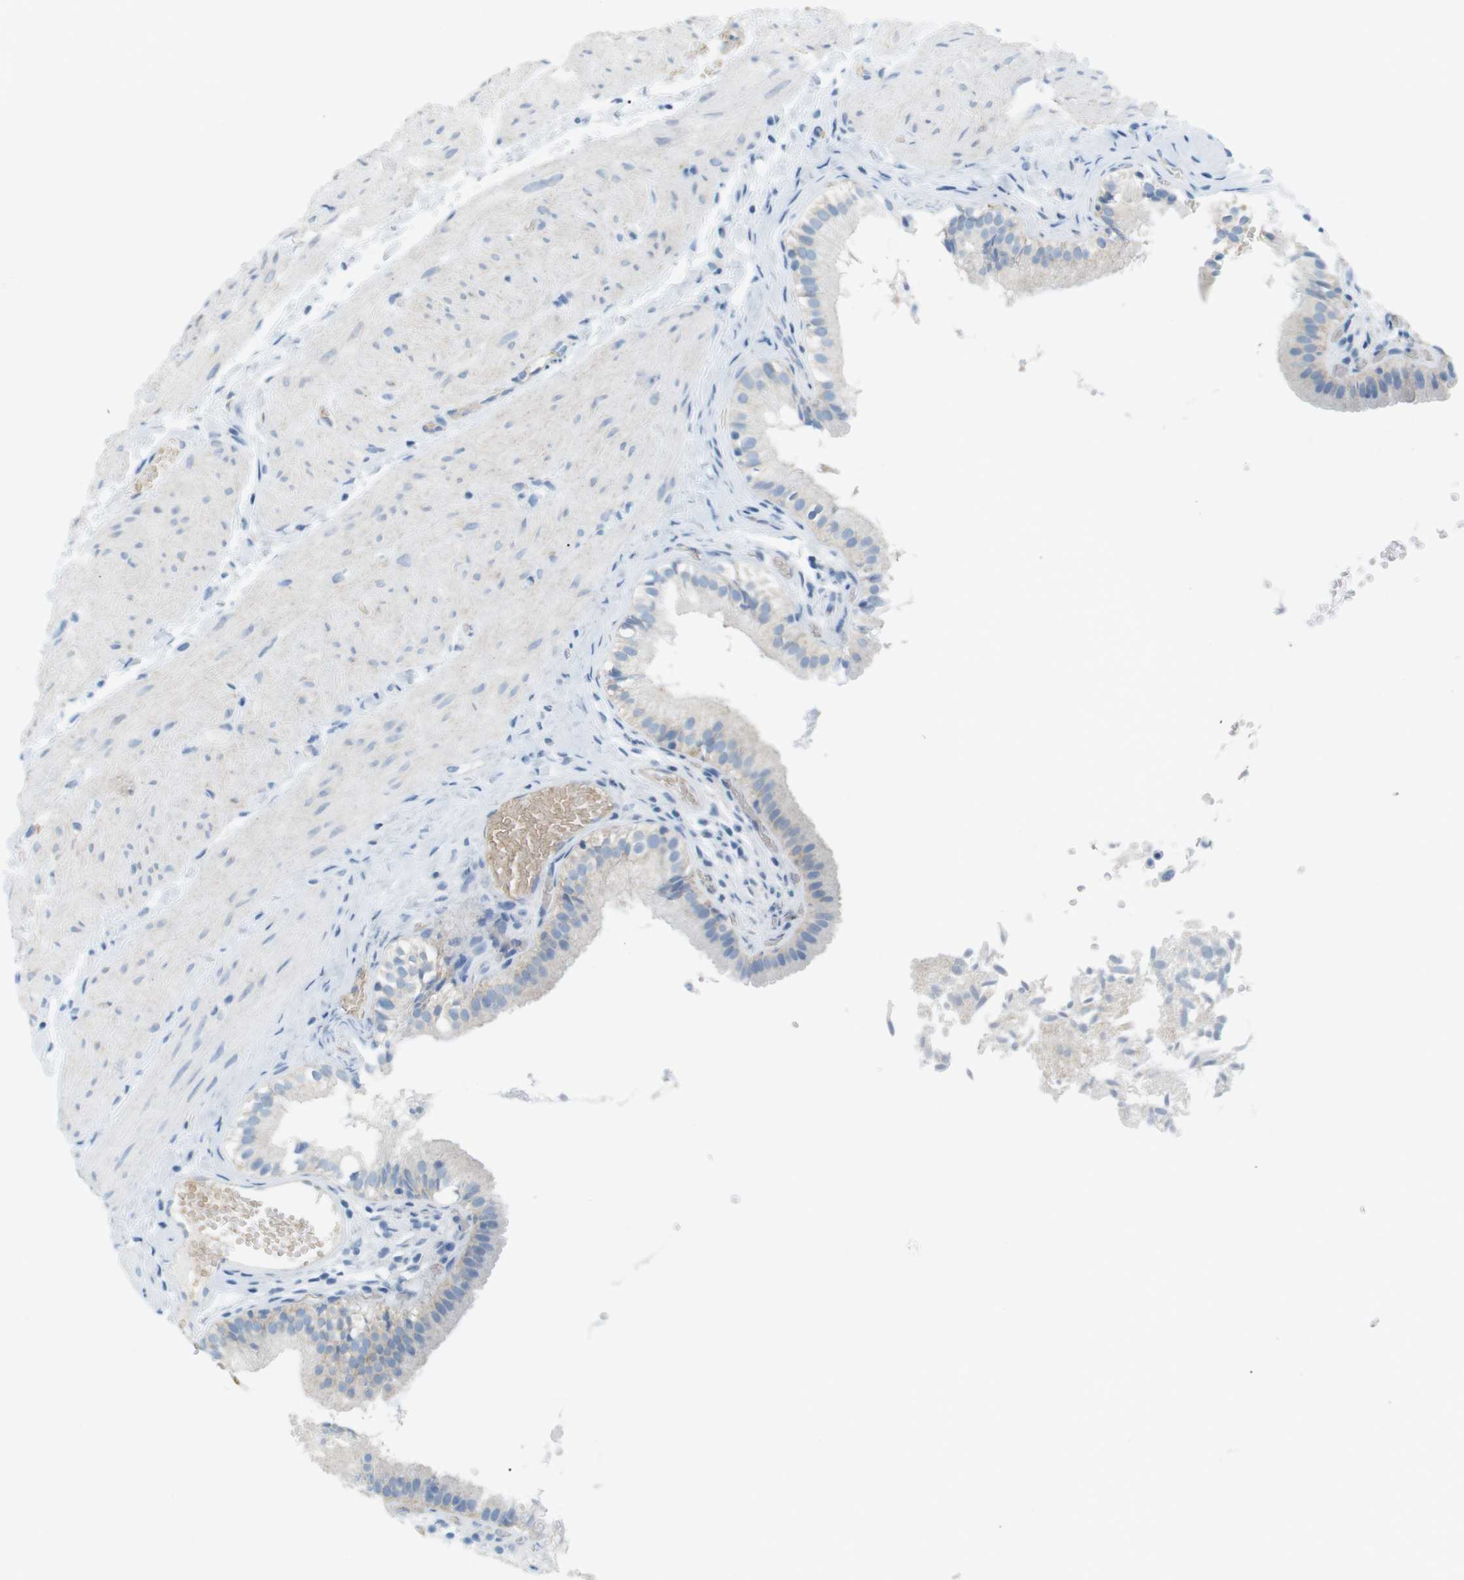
{"staining": {"intensity": "moderate", "quantity": "<25%", "location": "cytoplasmic/membranous"}, "tissue": "gallbladder", "cell_type": "Glandular cells", "image_type": "normal", "snomed": [{"axis": "morphology", "description": "Normal tissue, NOS"}, {"axis": "topography", "description": "Gallbladder"}], "caption": "High-power microscopy captured an immunohistochemistry image of normal gallbladder, revealing moderate cytoplasmic/membranous expression in approximately <25% of glandular cells.", "gene": "VAMP1", "patient": {"sex": "female", "age": 26}}